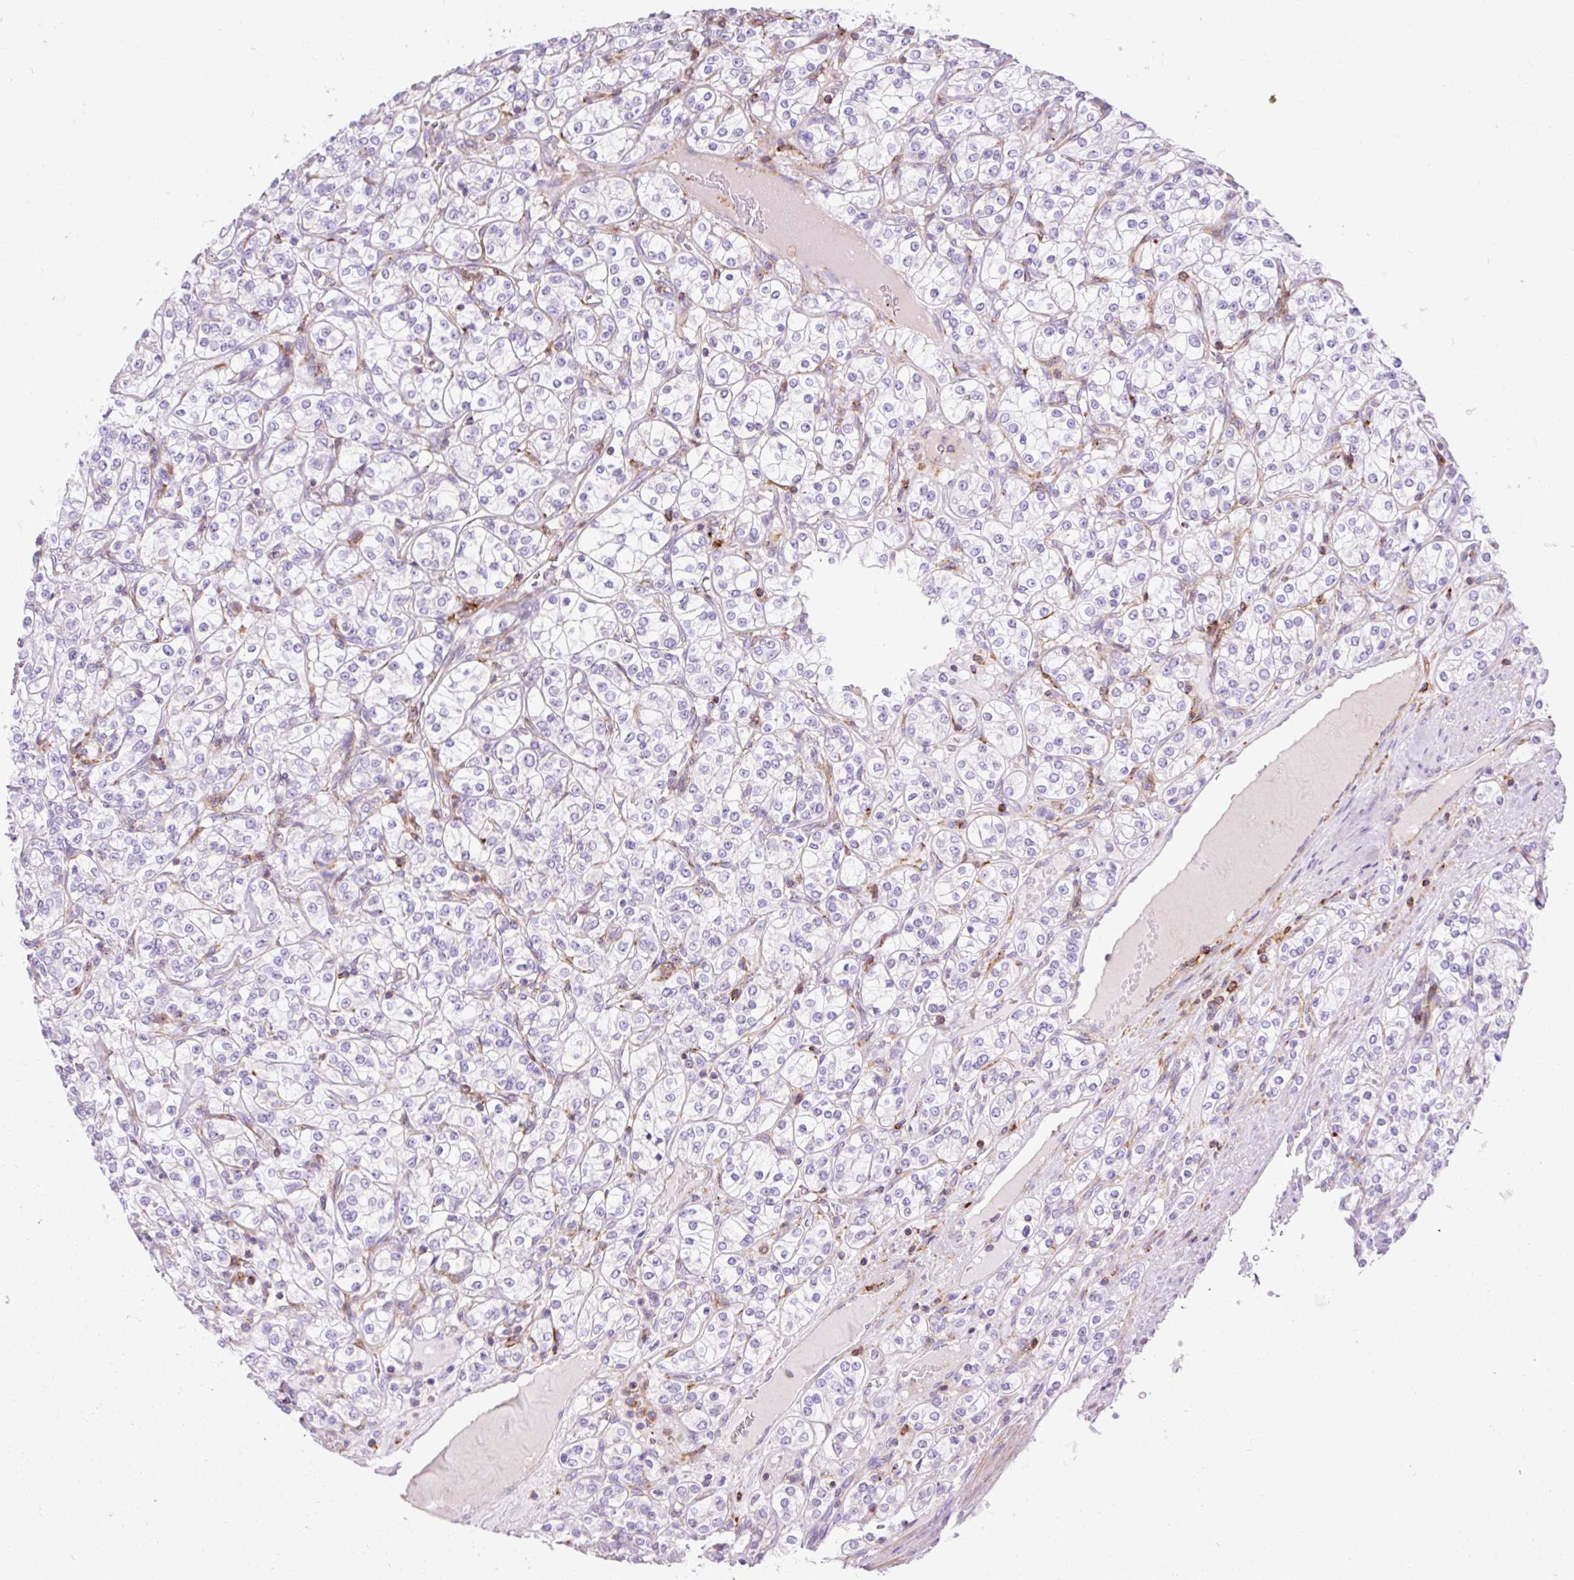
{"staining": {"intensity": "negative", "quantity": "none", "location": "none"}, "tissue": "renal cancer", "cell_type": "Tumor cells", "image_type": "cancer", "snomed": [{"axis": "morphology", "description": "Adenocarcinoma, NOS"}, {"axis": "topography", "description": "Kidney"}], "caption": "DAB immunohistochemical staining of renal cancer demonstrates no significant expression in tumor cells.", "gene": "CORO7-PAM16", "patient": {"sex": "male", "age": 77}}